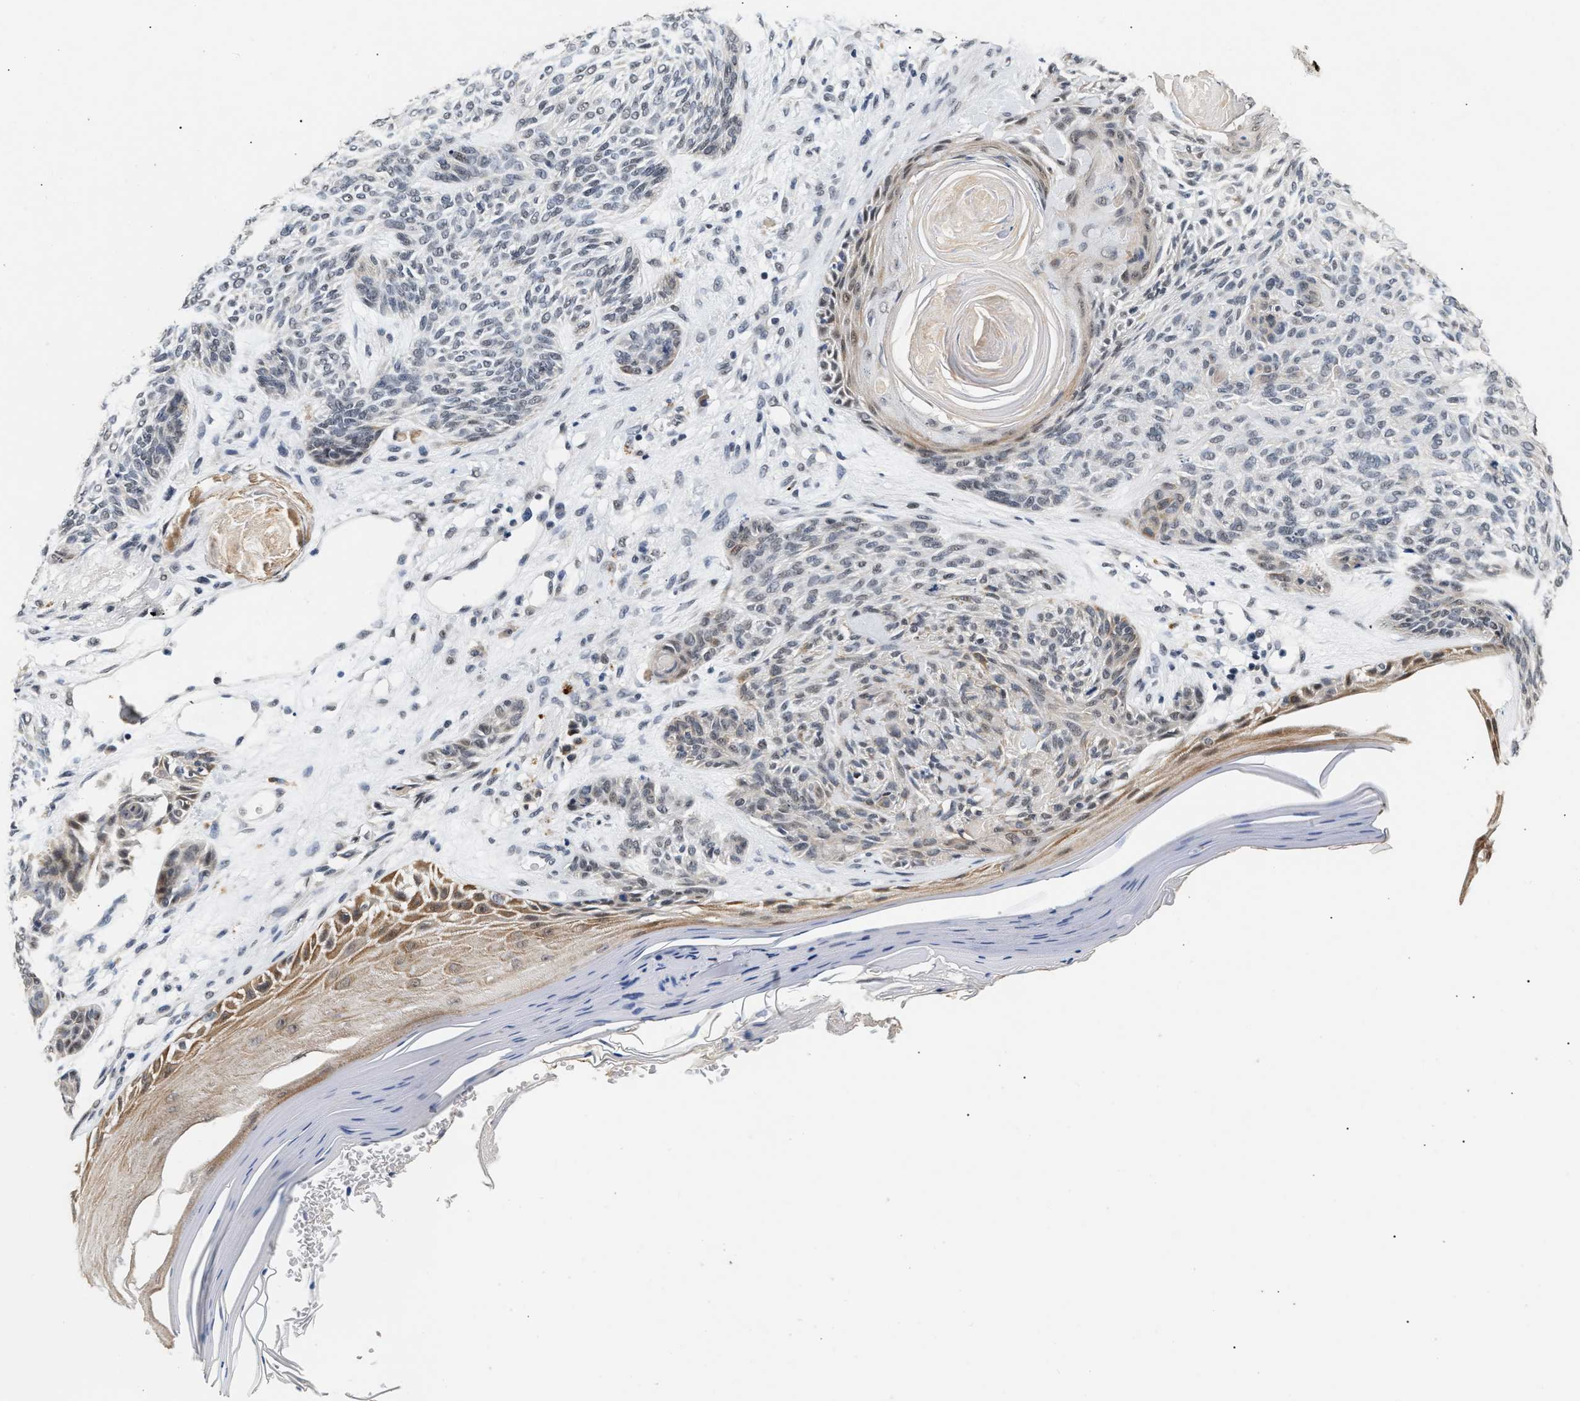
{"staining": {"intensity": "negative", "quantity": "none", "location": "none"}, "tissue": "skin cancer", "cell_type": "Tumor cells", "image_type": "cancer", "snomed": [{"axis": "morphology", "description": "Basal cell carcinoma"}, {"axis": "topography", "description": "Skin"}], "caption": "Immunohistochemistry image of skin basal cell carcinoma stained for a protein (brown), which reveals no positivity in tumor cells.", "gene": "THOC1", "patient": {"sex": "male", "age": 55}}